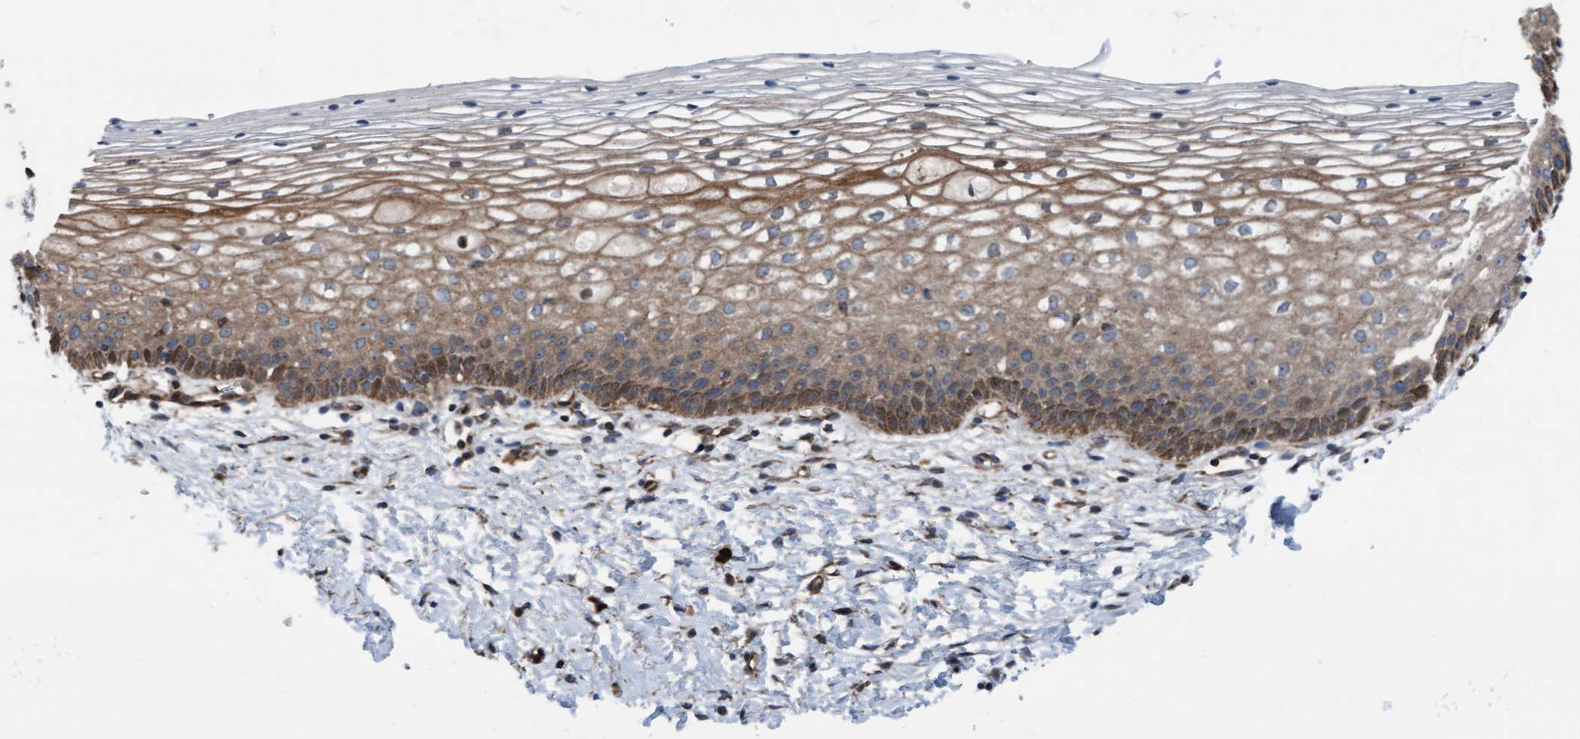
{"staining": {"intensity": "moderate", "quantity": ">75%", "location": "cytoplasmic/membranous"}, "tissue": "cervix", "cell_type": "Glandular cells", "image_type": "normal", "snomed": [{"axis": "morphology", "description": "Normal tissue, NOS"}, {"axis": "topography", "description": "Cervix"}], "caption": "The photomicrograph shows a brown stain indicating the presence of a protein in the cytoplasmic/membranous of glandular cells in cervix. The protein is shown in brown color, while the nuclei are stained blue.", "gene": "RAP1GAP2", "patient": {"sex": "female", "age": 72}}